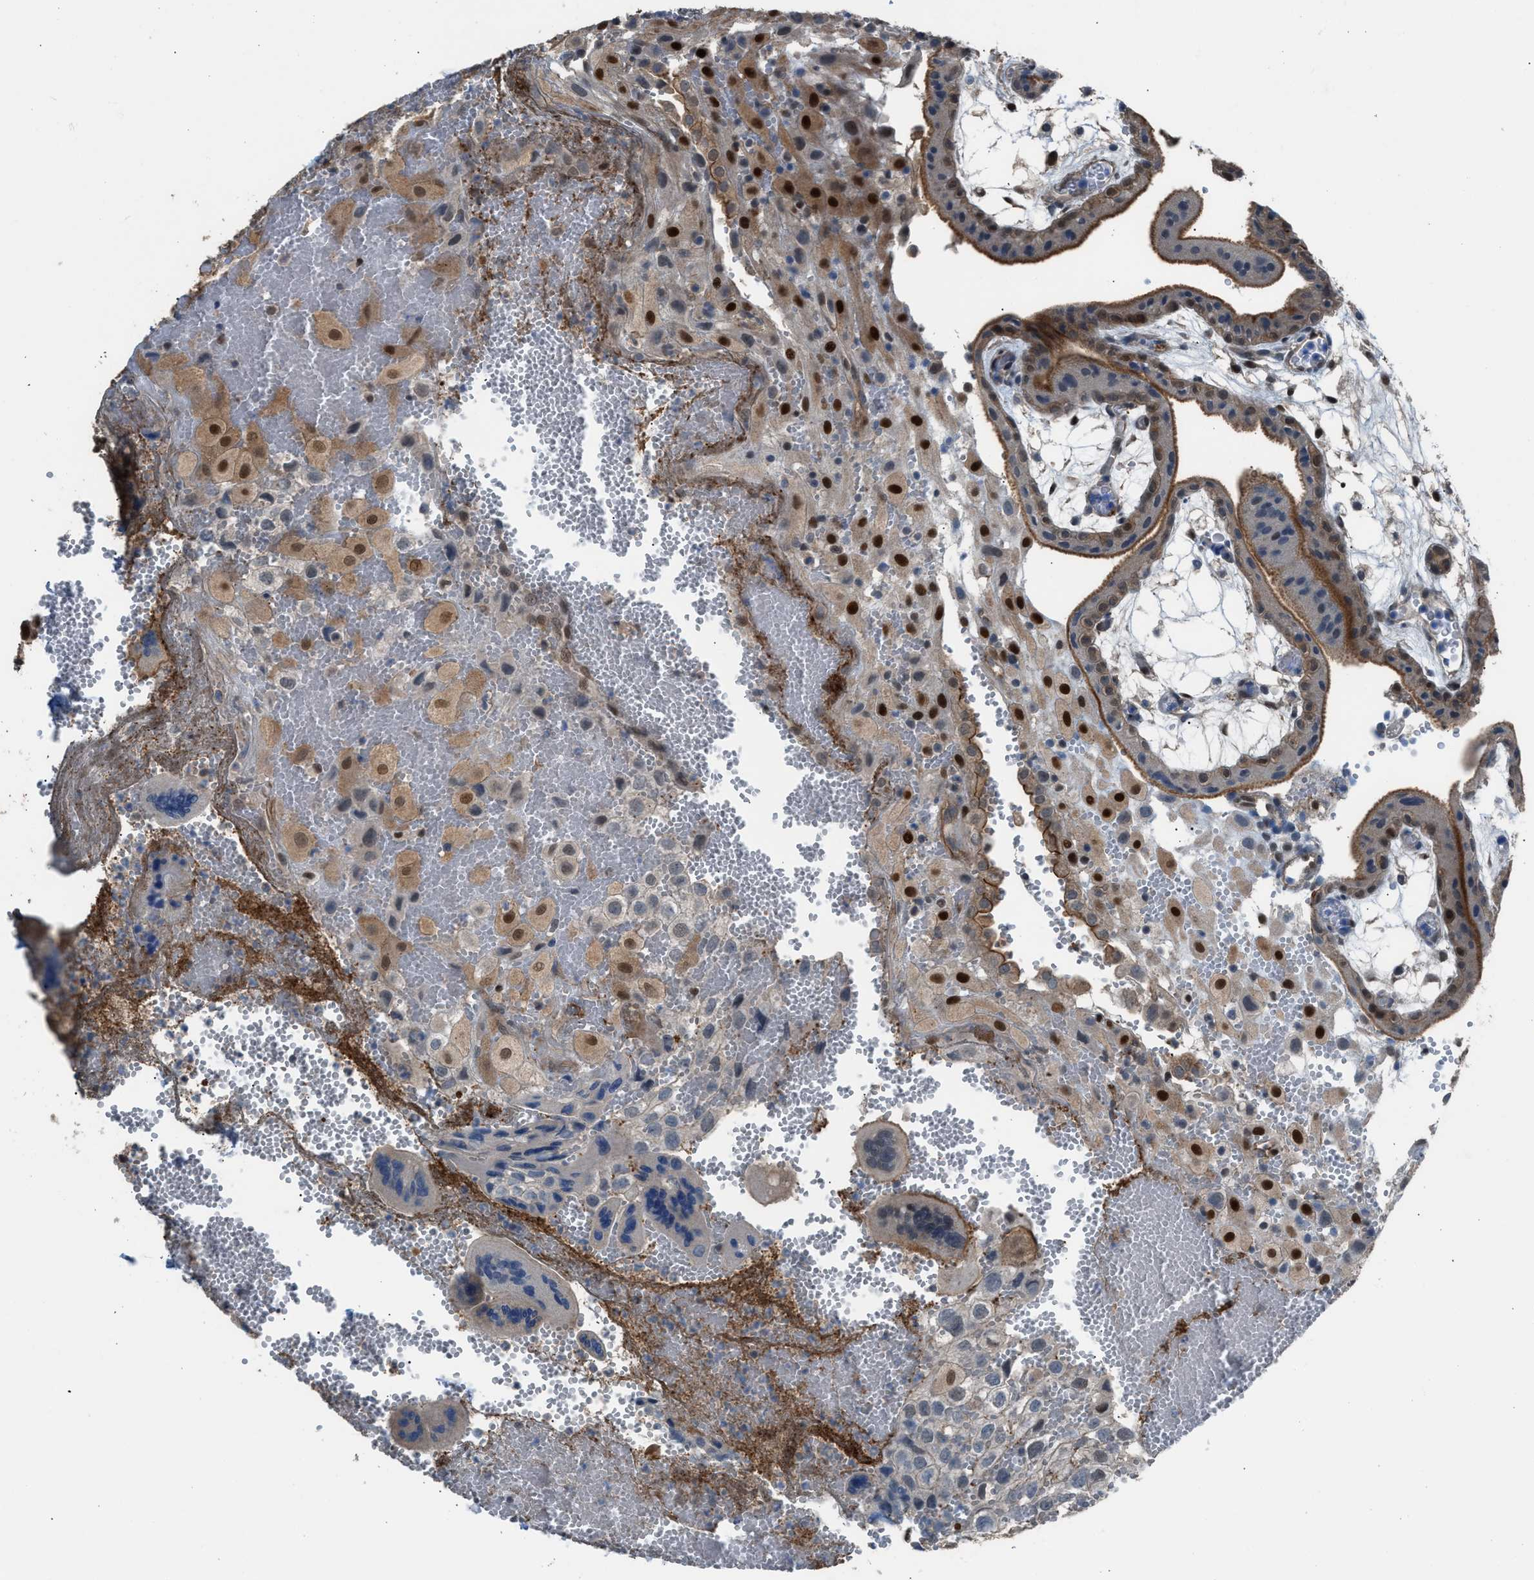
{"staining": {"intensity": "strong", "quantity": ">75%", "location": "cytoplasmic/membranous,nuclear"}, "tissue": "placenta", "cell_type": "Decidual cells", "image_type": "normal", "snomed": [{"axis": "morphology", "description": "Normal tissue, NOS"}, {"axis": "topography", "description": "Placenta"}], "caption": "This image exhibits immunohistochemistry staining of benign placenta, with high strong cytoplasmic/membranous,nuclear expression in approximately >75% of decidual cells.", "gene": "CRTC1", "patient": {"sex": "female", "age": 18}}